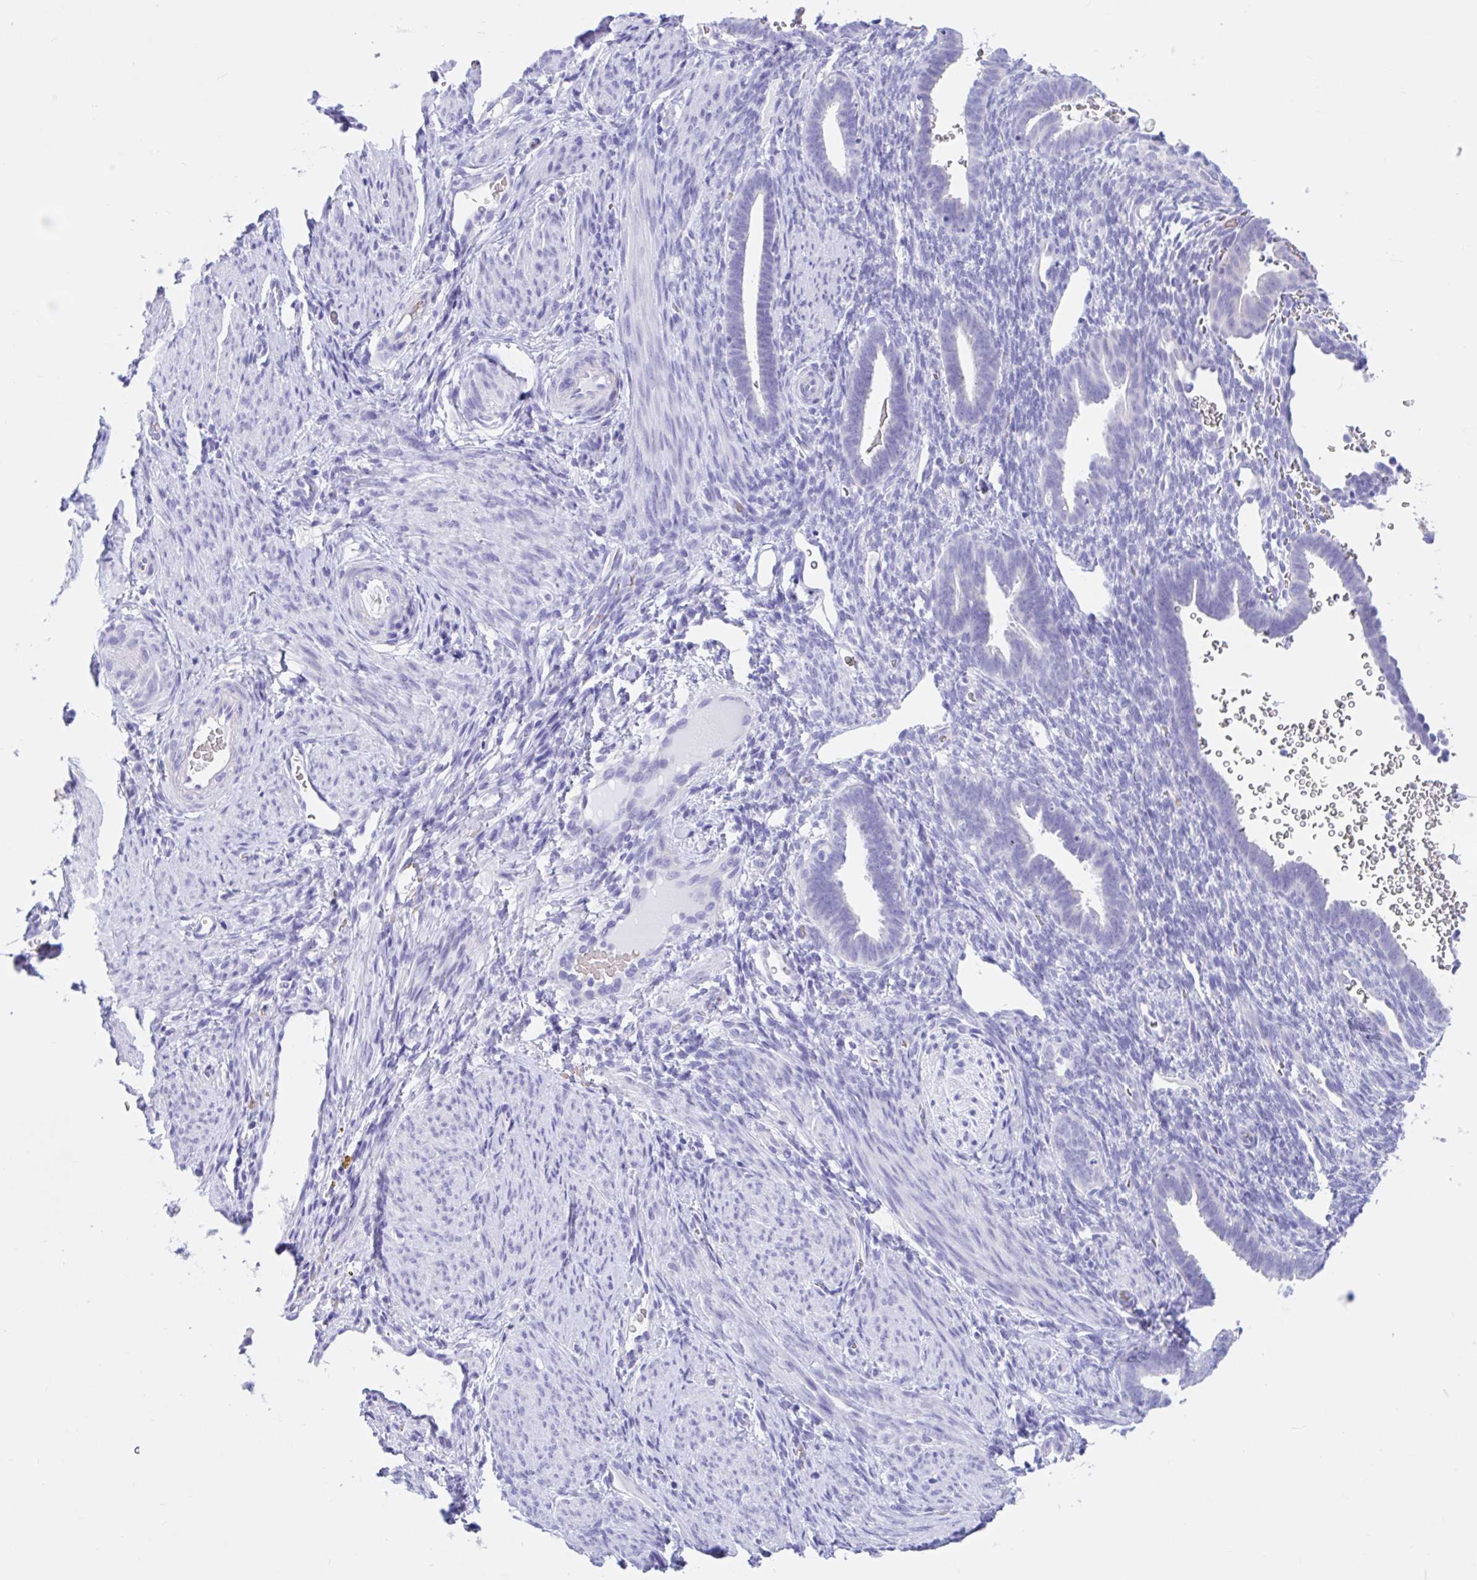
{"staining": {"intensity": "negative", "quantity": "none", "location": "none"}, "tissue": "endometrium", "cell_type": "Cells in endometrial stroma", "image_type": "normal", "snomed": [{"axis": "morphology", "description": "Normal tissue, NOS"}, {"axis": "topography", "description": "Endometrium"}], "caption": "The histopathology image shows no significant positivity in cells in endometrial stroma of endometrium. (IHC, brightfield microscopy, high magnification).", "gene": "TMEM79", "patient": {"sex": "female", "age": 34}}